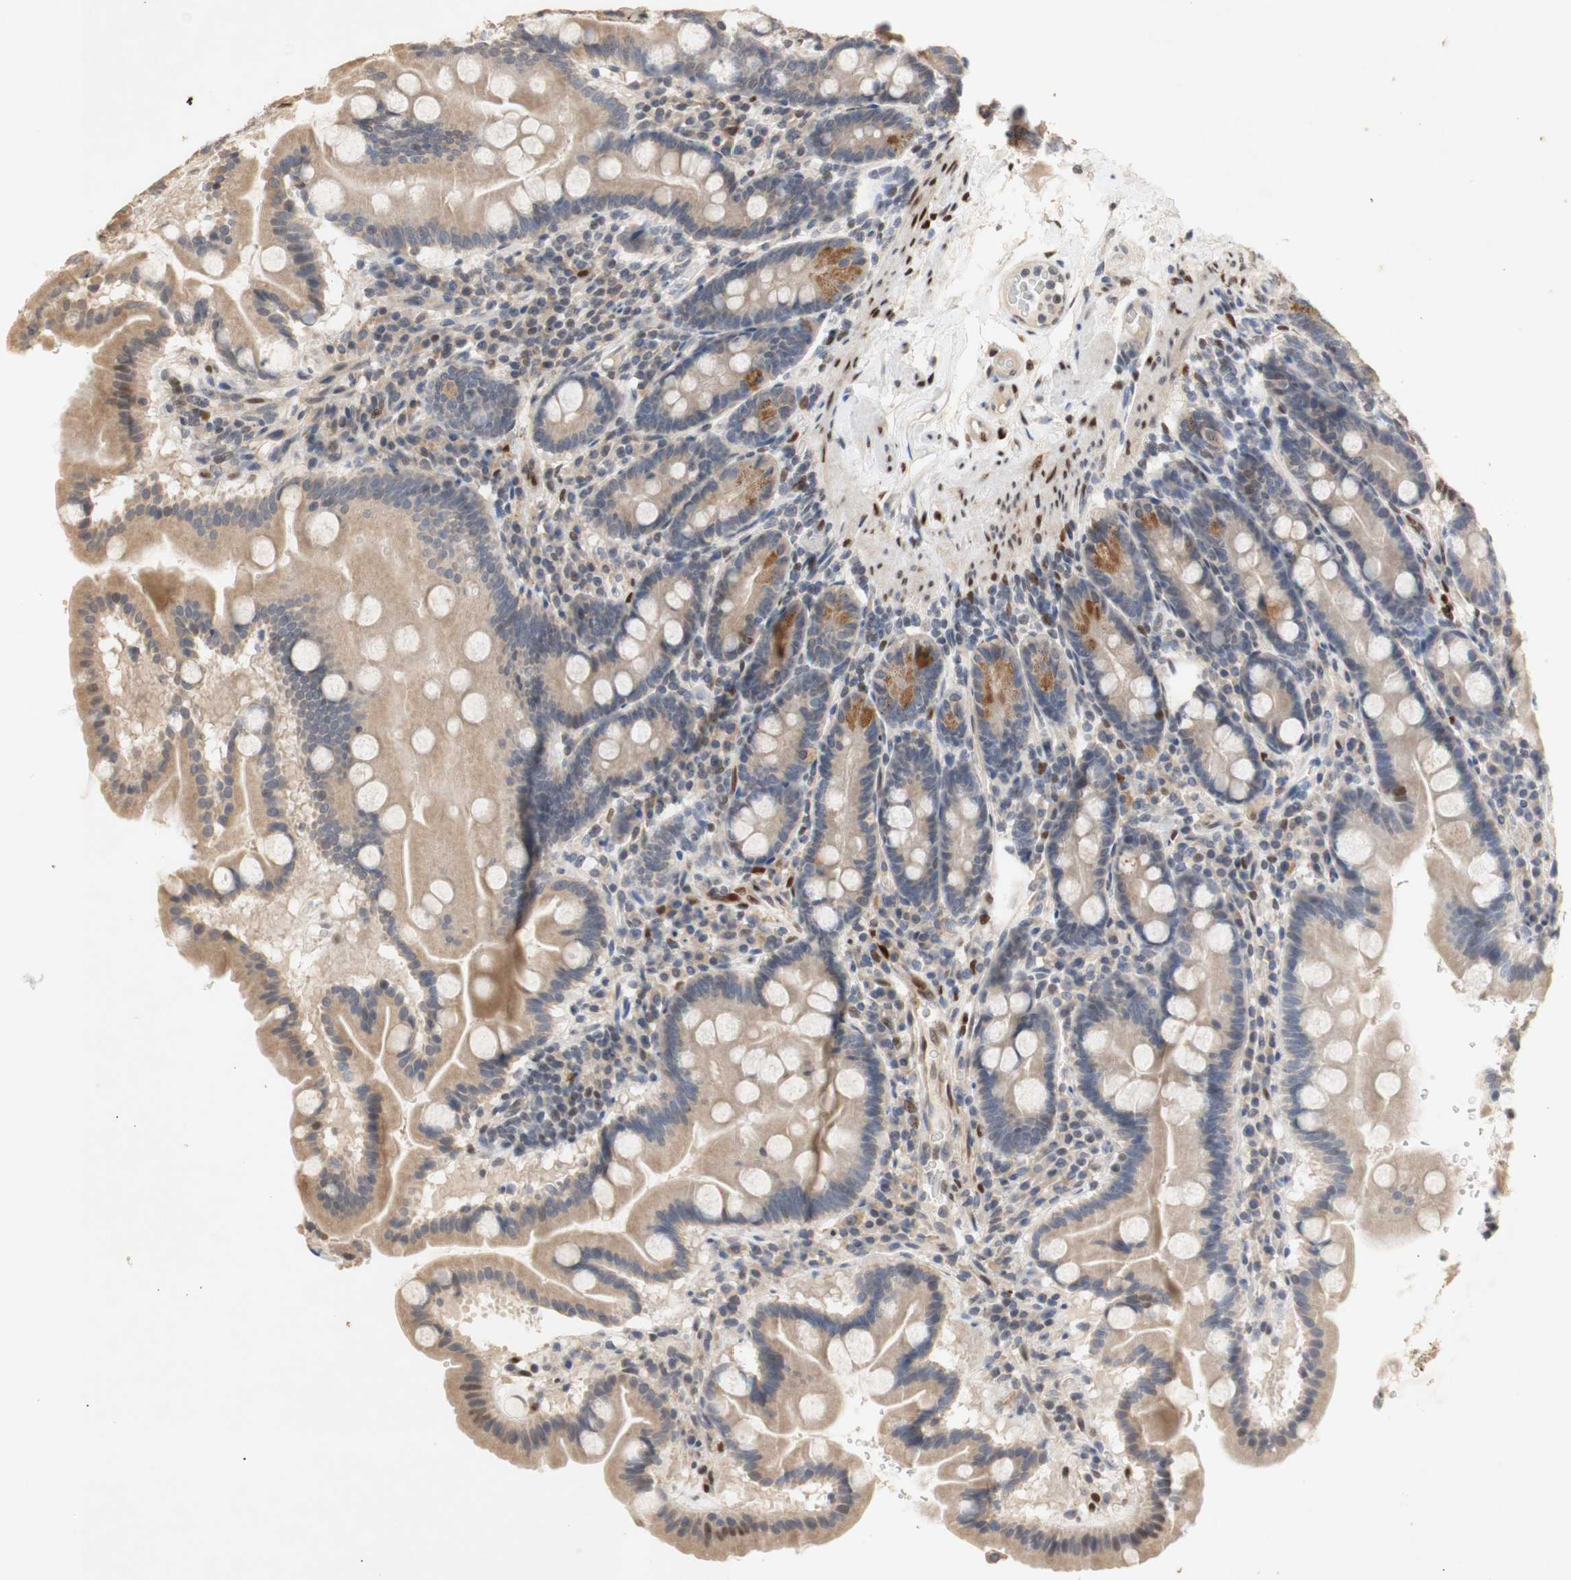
{"staining": {"intensity": "weak", "quantity": ">75%", "location": "cytoplasmic/membranous"}, "tissue": "duodenum", "cell_type": "Glandular cells", "image_type": "normal", "snomed": [{"axis": "morphology", "description": "Normal tissue, NOS"}, {"axis": "topography", "description": "Duodenum"}], "caption": "Normal duodenum exhibits weak cytoplasmic/membranous expression in about >75% of glandular cells.", "gene": "FOSB", "patient": {"sex": "male", "age": 50}}